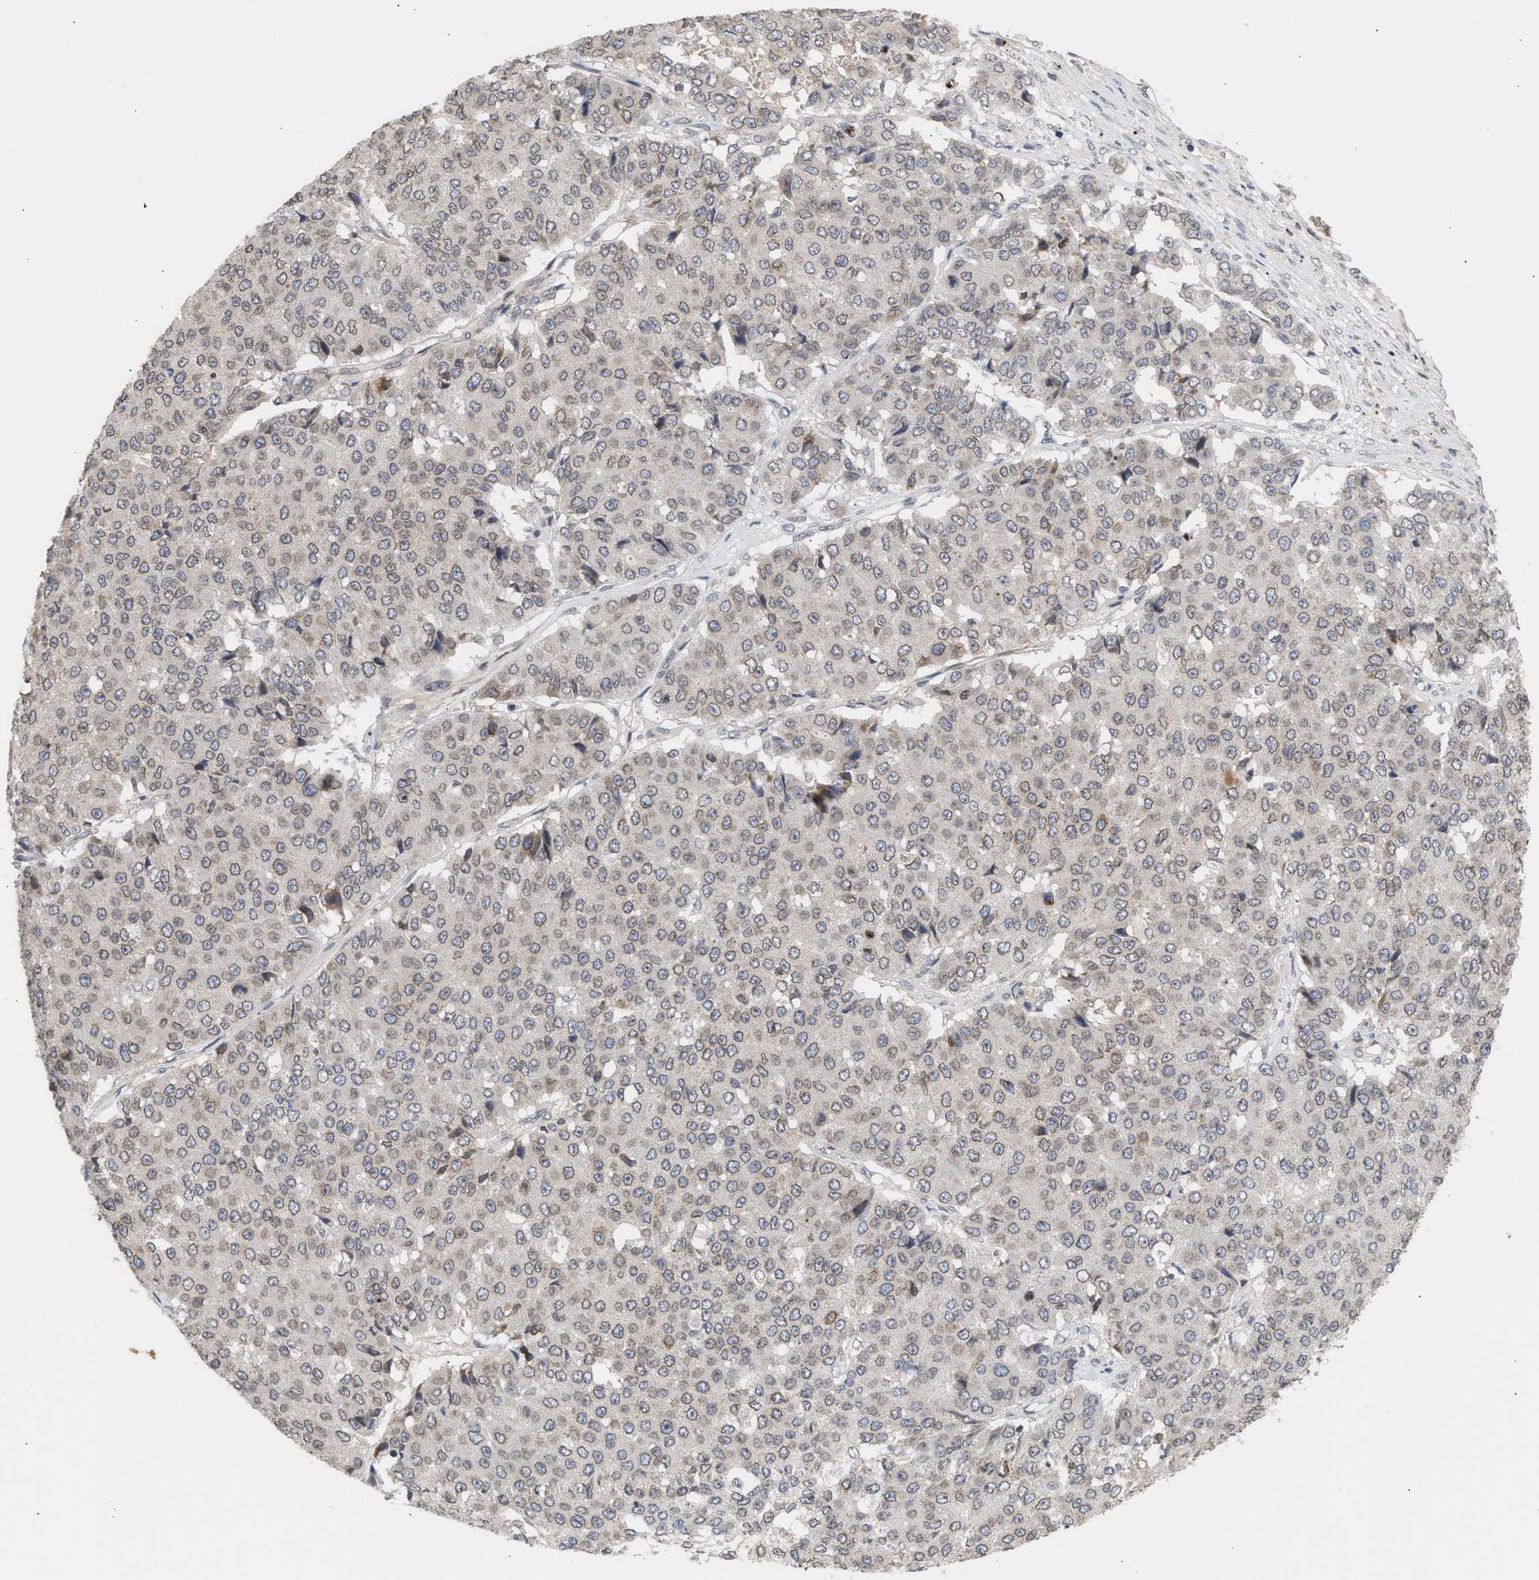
{"staining": {"intensity": "negative", "quantity": "none", "location": "none"}, "tissue": "pancreatic cancer", "cell_type": "Tumor cells", "image_type": "cancer", "snomed": [{"axis": "morphology", "description": "Adenocarcinoma, NOS"}, {"axis": "topography", "description": "Pancreas"}], "caption": "Image shows no protein expression in tumor cells of pancreatic cancer (adenocarcinoma) tissue.", "gene": "NUP62", "patient": {"sex": "male", "age": 50}}